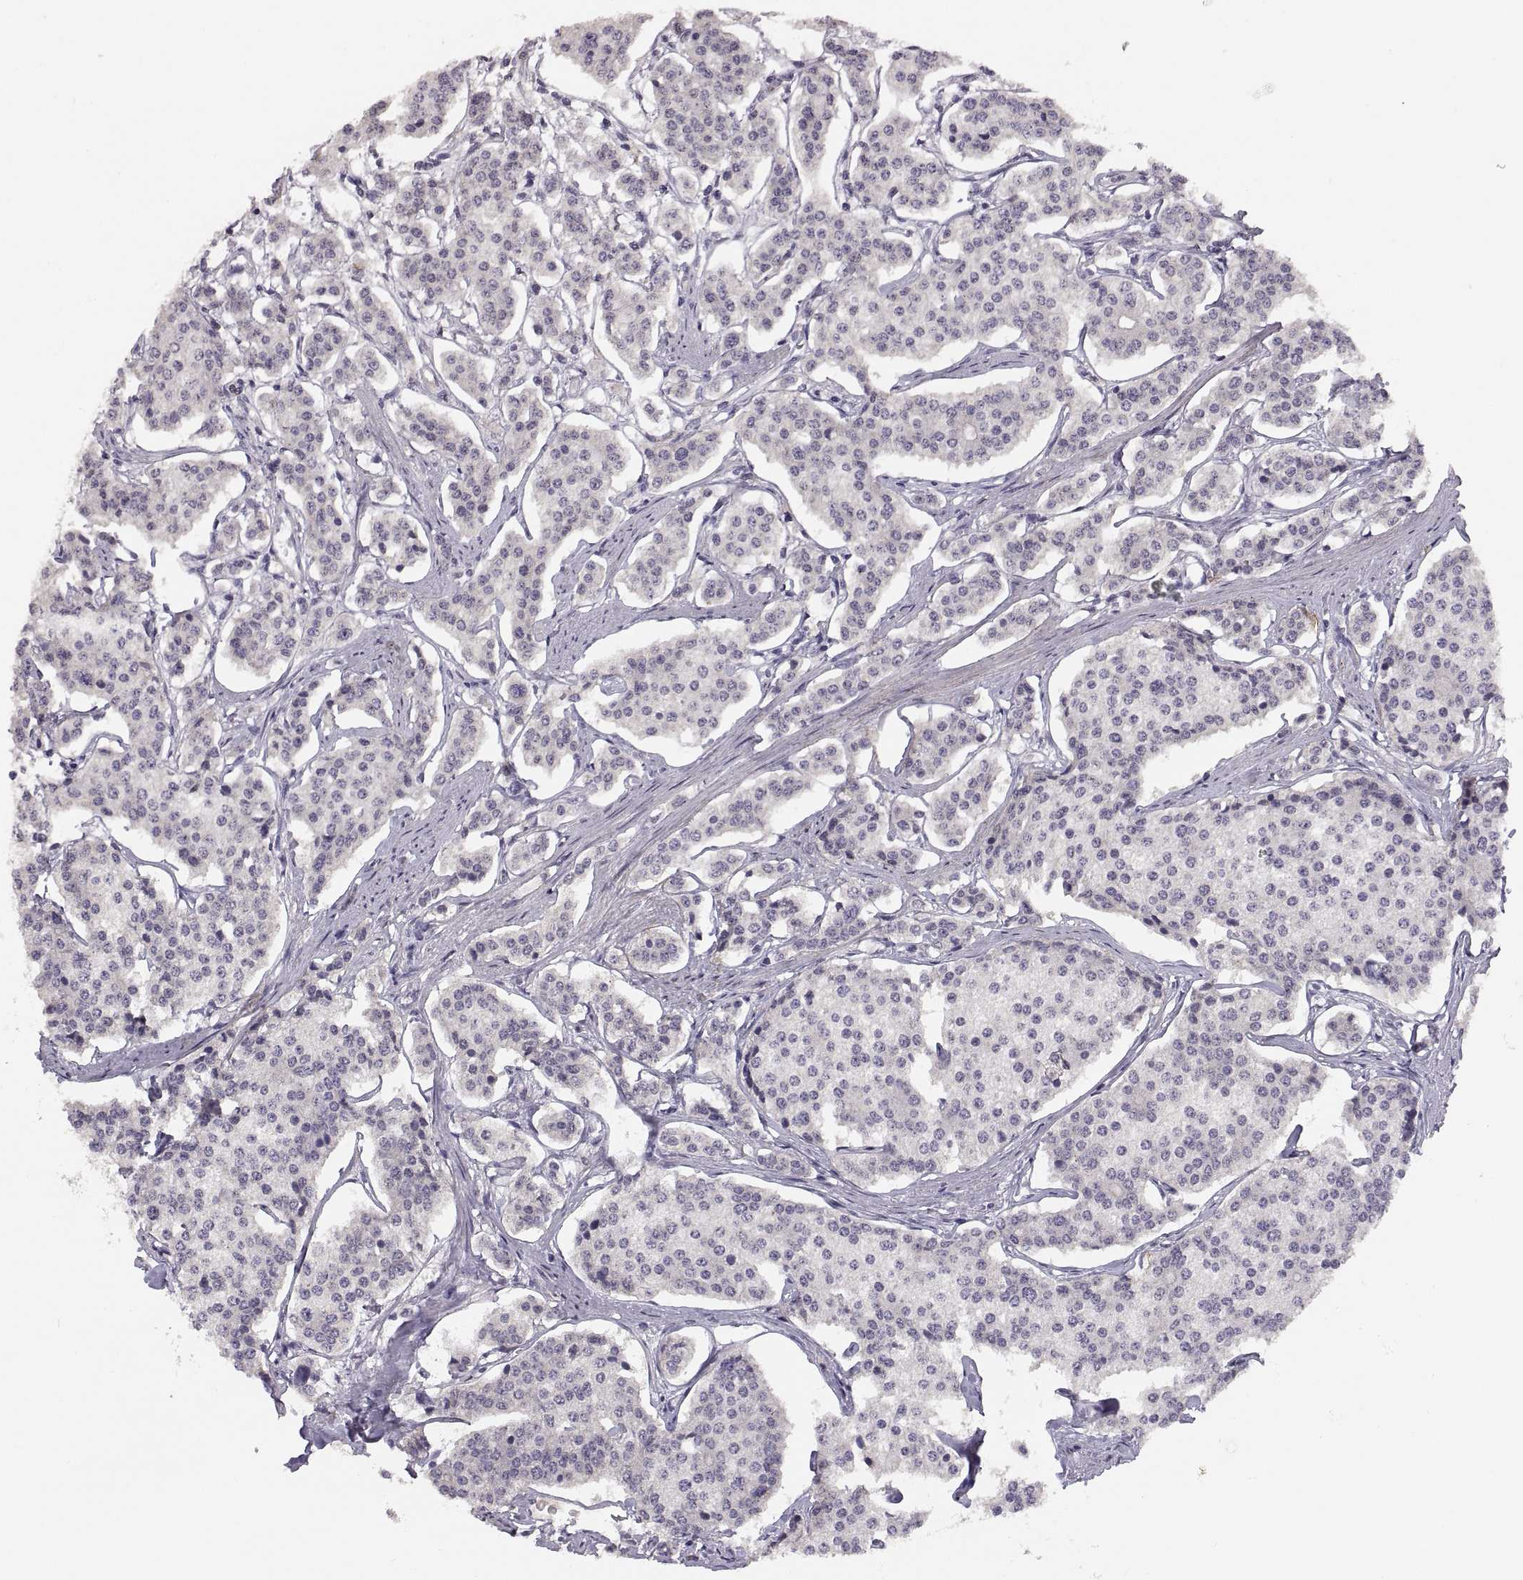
{"staining": {"intensity": "negative", "quantity": "none", "location": "none"}, "tissue": "carcinoid", "cell_type": "Tumor cells", "image_type": "cancer", "snomed": [{"axis": "morphology", "description": "Carcinoid, malignant, NOS"}, {"axis": "topography", "description": "Small intestine"}], "caption": "DAB immunohistochemical staining of carcinoid demonstrates no significant positivity in tumor cells.", "gene": "CDH2", "patient": {"sex": "female", "age": 65}}